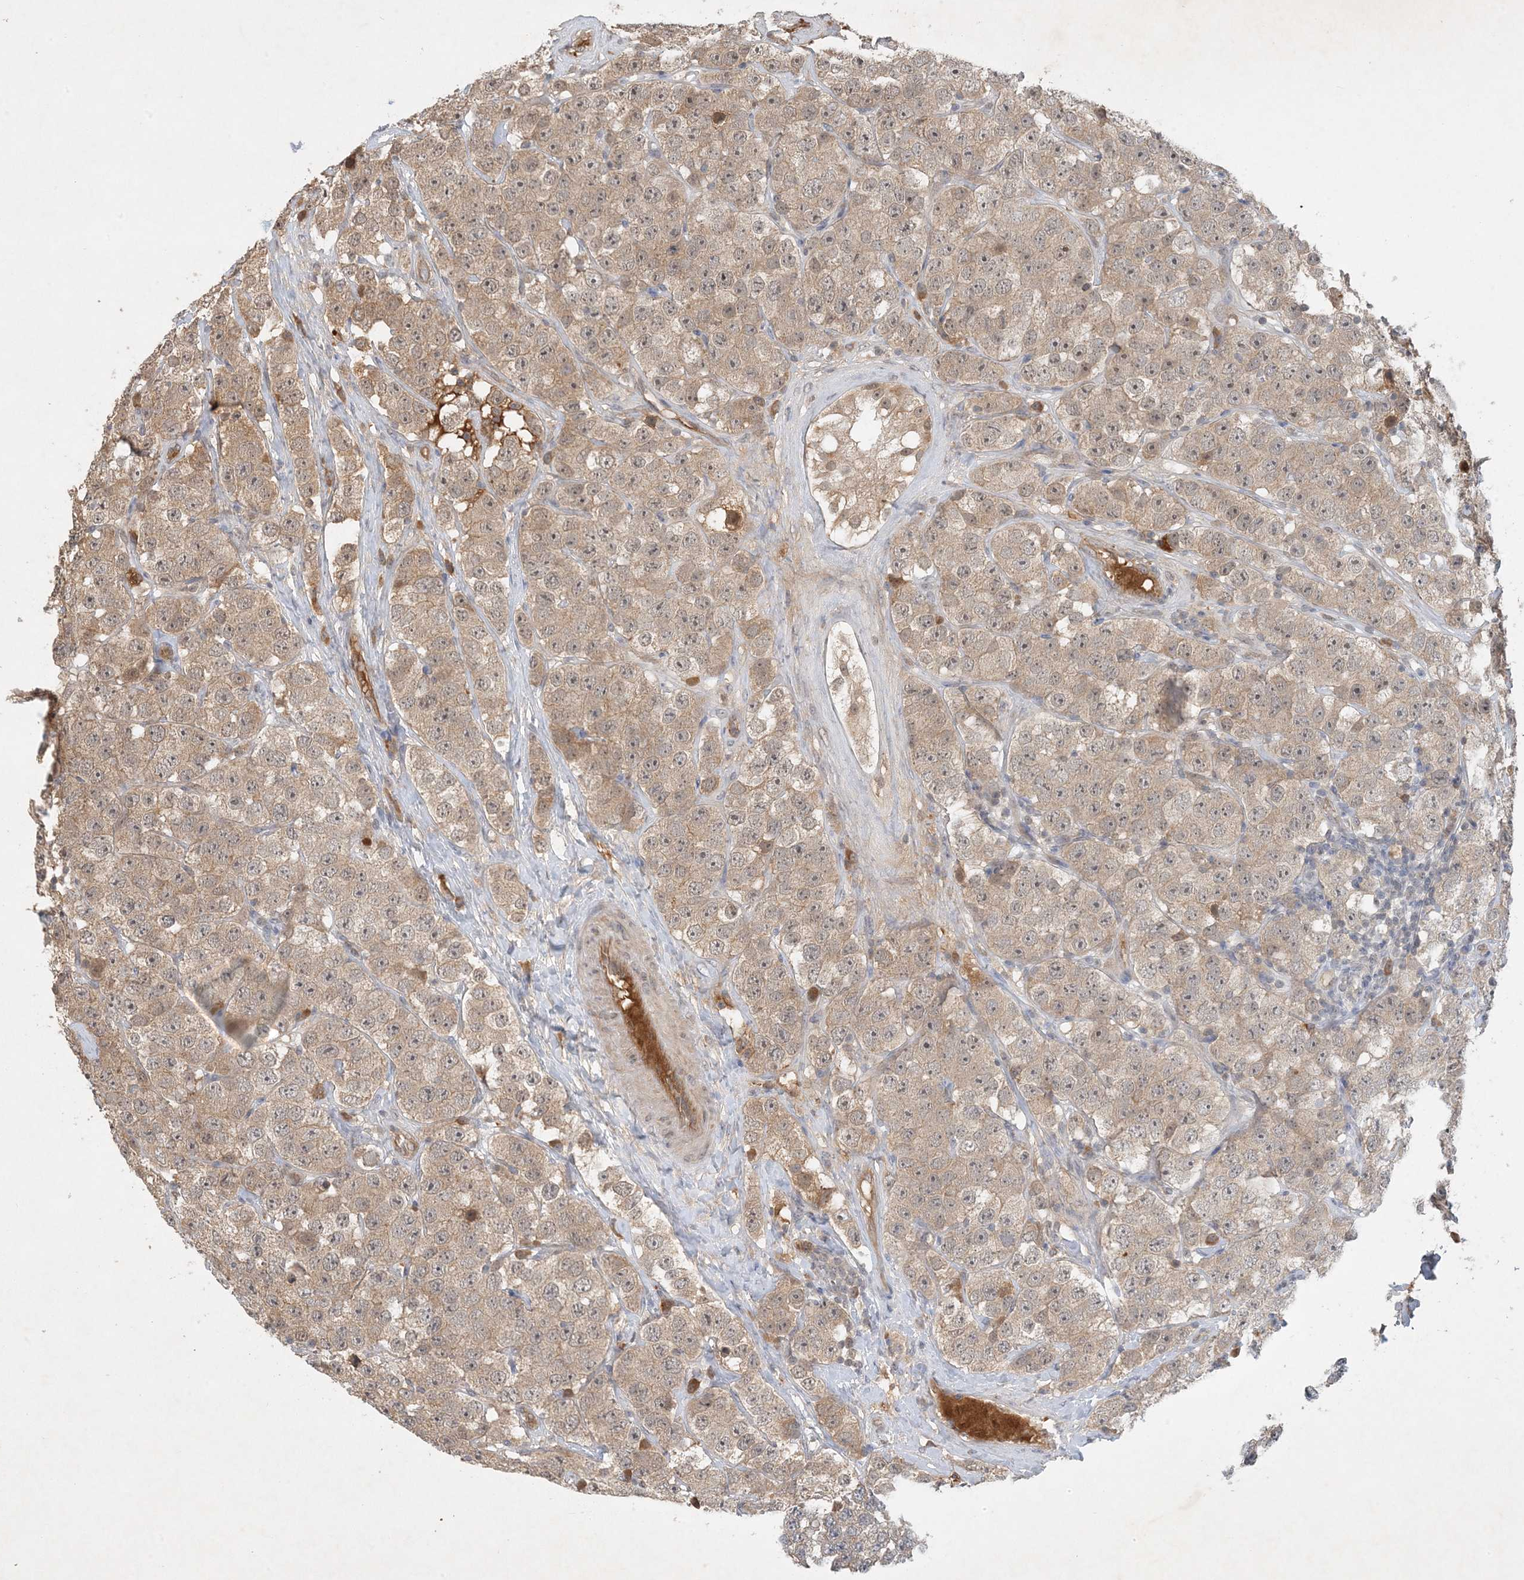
{"staining": {"intensity": "weak", "quantity": "25%-75%", "location": "cytoplasmic/membranous"}, "tissue": "testis cancer", "cell_type": "Tumor cells", "image_type": "cancer", "snomed": [{"axis": "morphology", "description": "Seminoma, NOS"}, {"axis": "topography", "description": "Testis"}], "caption": "An image showing weak cytoplasmic/membranous expression in about 25%-75% of tumor cells in testis seminoma, as visualized by brown immunohistochemical staining.", "gene": "ZCCHC4", "patient": {"sex": "male", "age": 28}}